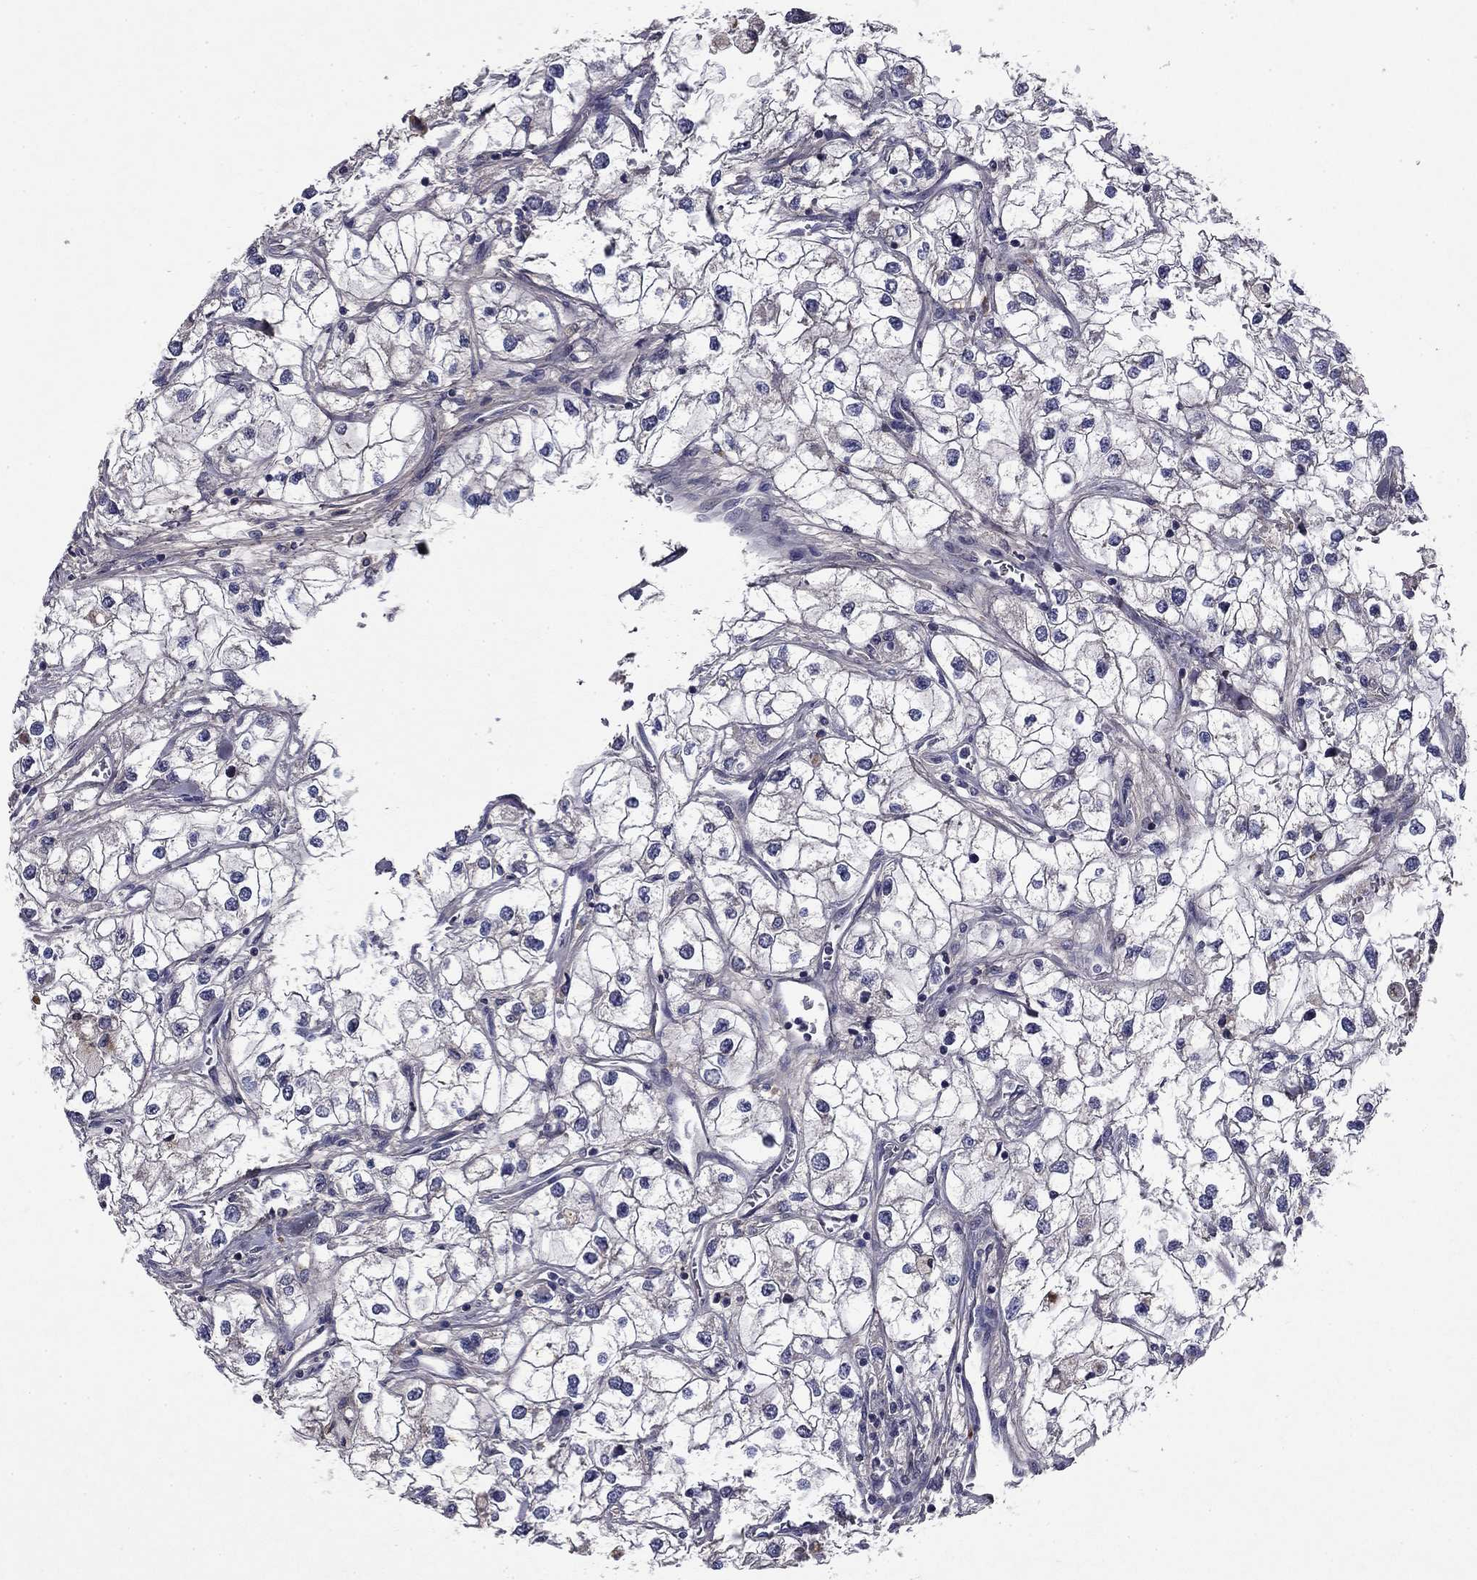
{"staining": {"intensity": "negative", "quantity": "none", "location": "none"}, "tissue": "renal cancer", "cell_type": "Tumor cells", "image_type": "cancer", "snomed": [{"axis": "morphology", "description": "Adenocarcinoma, NOS"}, {"axis": "topography", "description": "Kidney"}], "caption": "A photomicrograph of human renal adenocarcinoma is negative for staining in tumor cells. (Stains: DAB immunohistochemistry (IHC) with hematoxylin counter stain, Microscopy: brightfield microscopy at high magnification).", "gene": "COL2A1", "patient": {"sex": "male", "age": 59}}